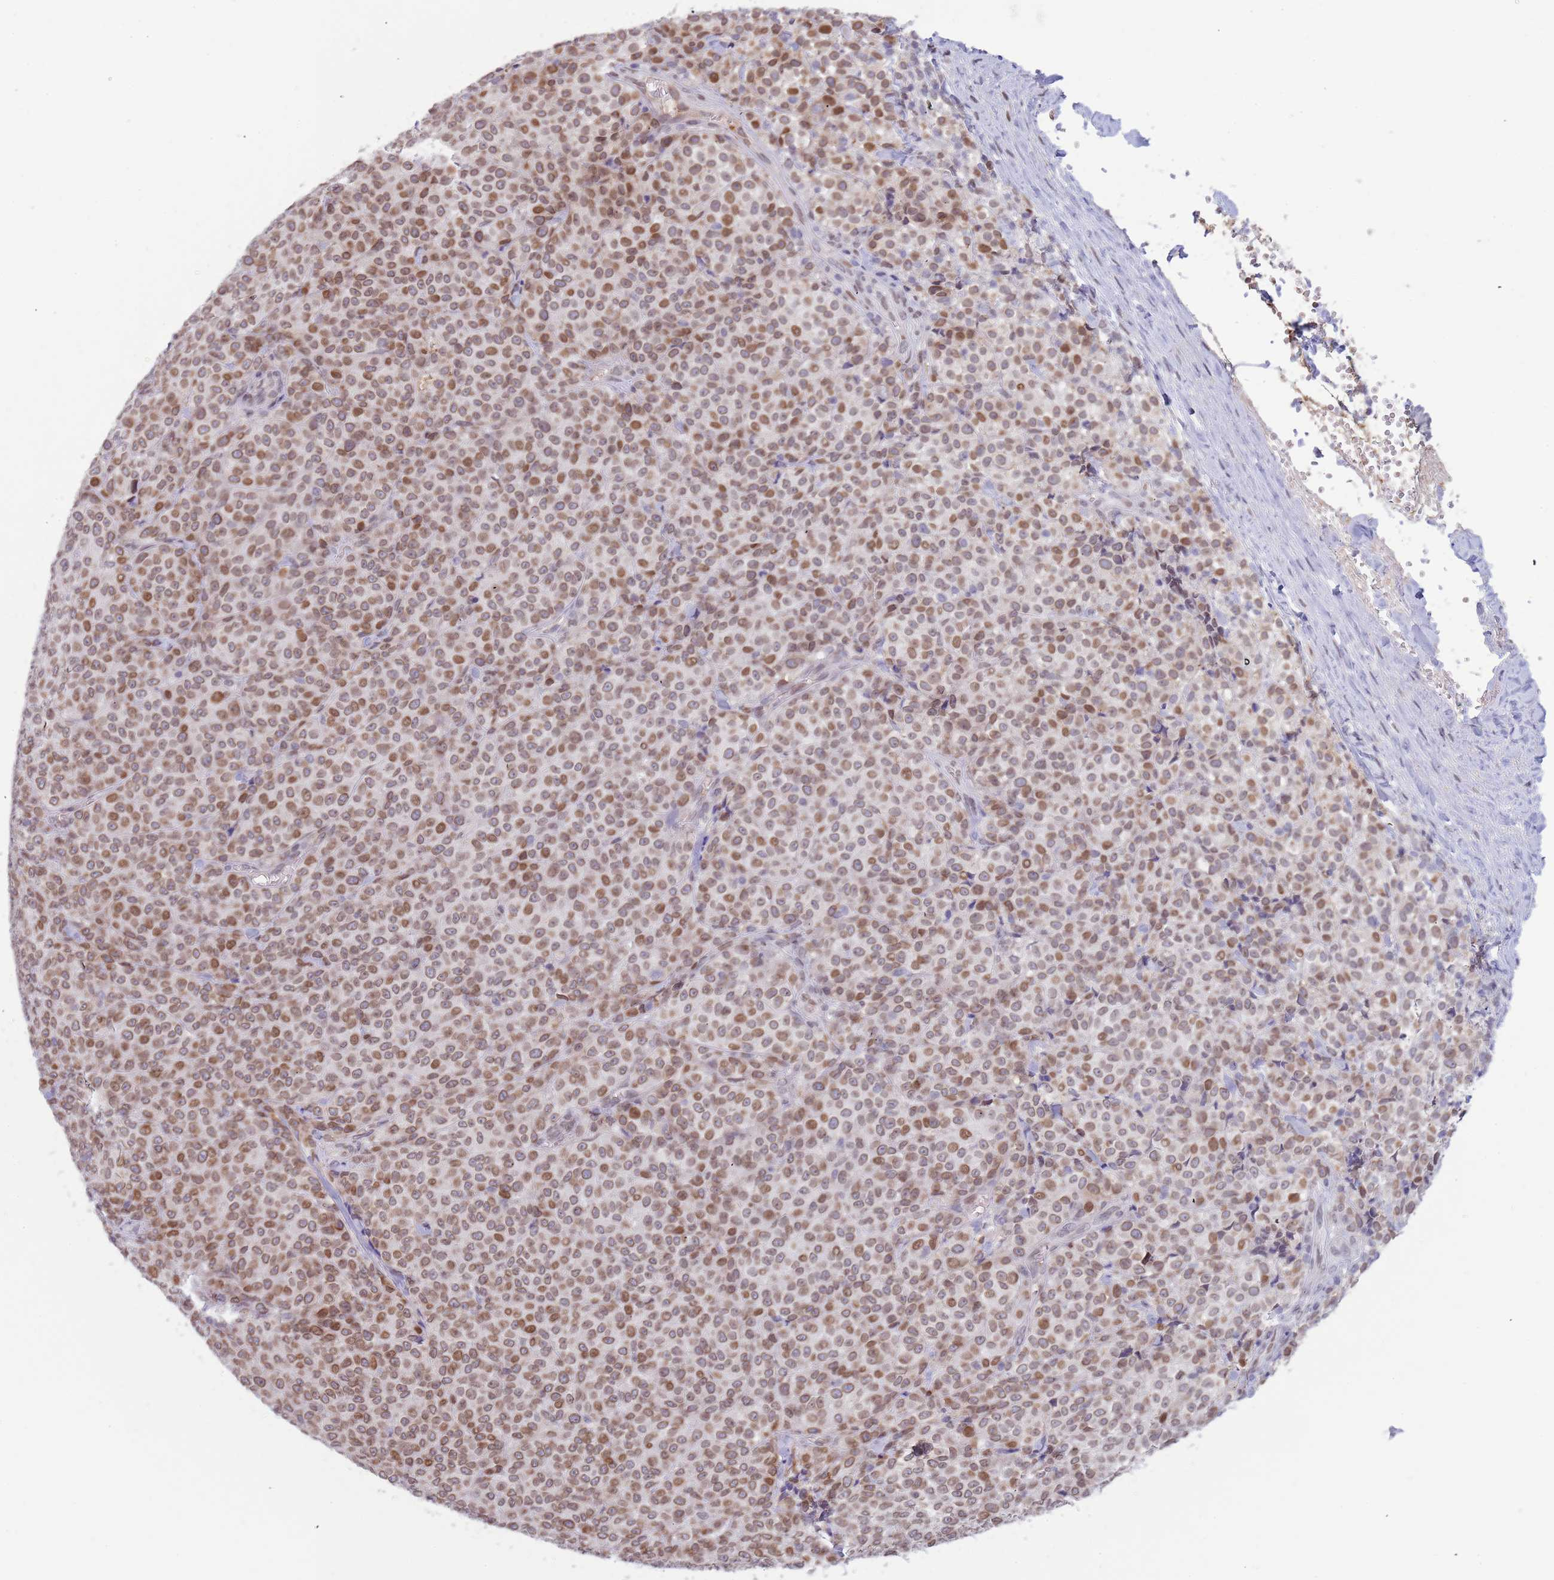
{"staining": {"intensity": "moderate", "quantity": ">75%", "location": "cytoplasmic/membranous,nuclear"}, "tissue": "melanoma", "cell_type": "Tumor cells", "image_type": "cancer", "snomed": [{"axis": "morphology", "description": "Normal tissue, NOS"}, {"axis": "morphology", "description": "Malignant melanoma, NOS"}, {"axis": "topography", "description": "Skin"}], "caption": "Tumor cells show medium levels of moderate cytoplasmic/membranous and nuclear positivity in approximately >75% of cells in human malignant melanoma.", "gene": "KLHDC2", "patient": {"sex": "female", "age": 34}}